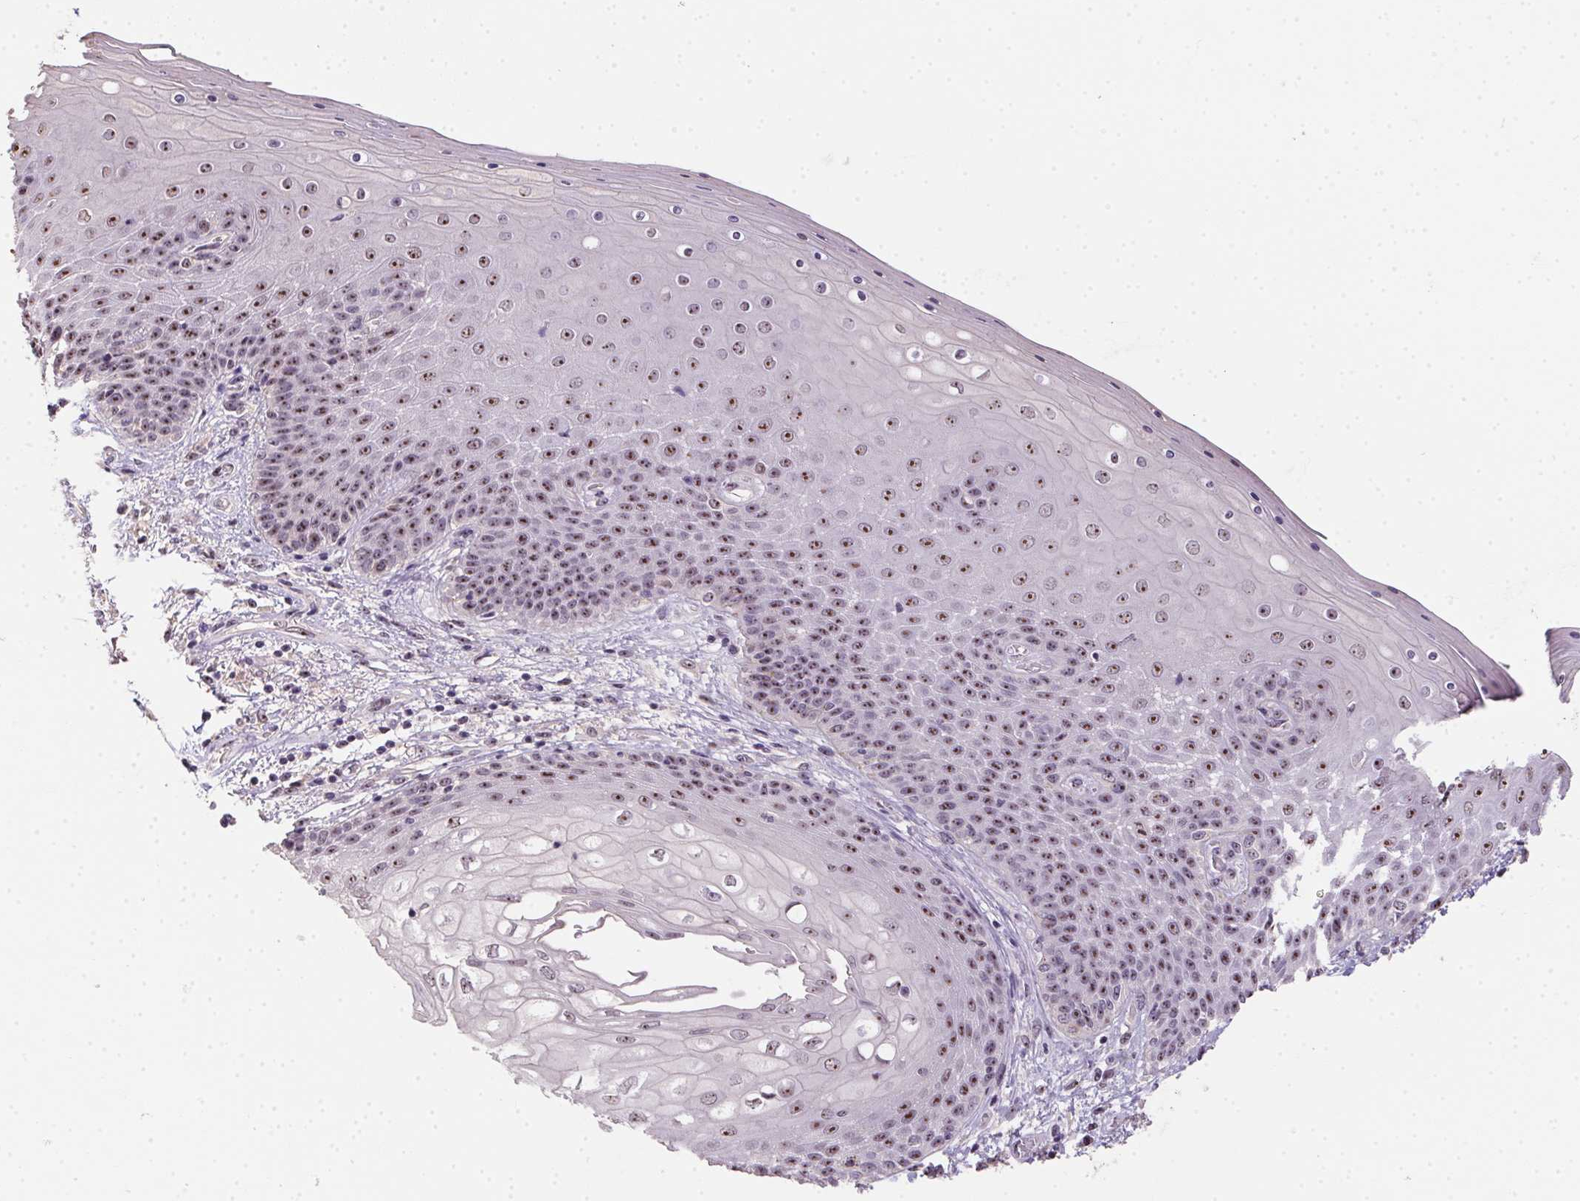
{"staining": {"intensity": "moderate", "quantity": ">75%", "location": "nuclear"}, "tissue": "skin", "cell_type": "Epidermal cells", "image_type": "normal", "snomed": [{"axis": "morphology", "description": "Normal tissue, NOS"}, {"axis": "topography", "description": "Anal"}], "caption": "This is a photomicrograph of immunohistochemistry (IHC) staining of benign skin, which shows moderate staining in the nuclear of epidermal cells.", "gene": "BATF2", "patient": {"sex": "female", "age": 46}}